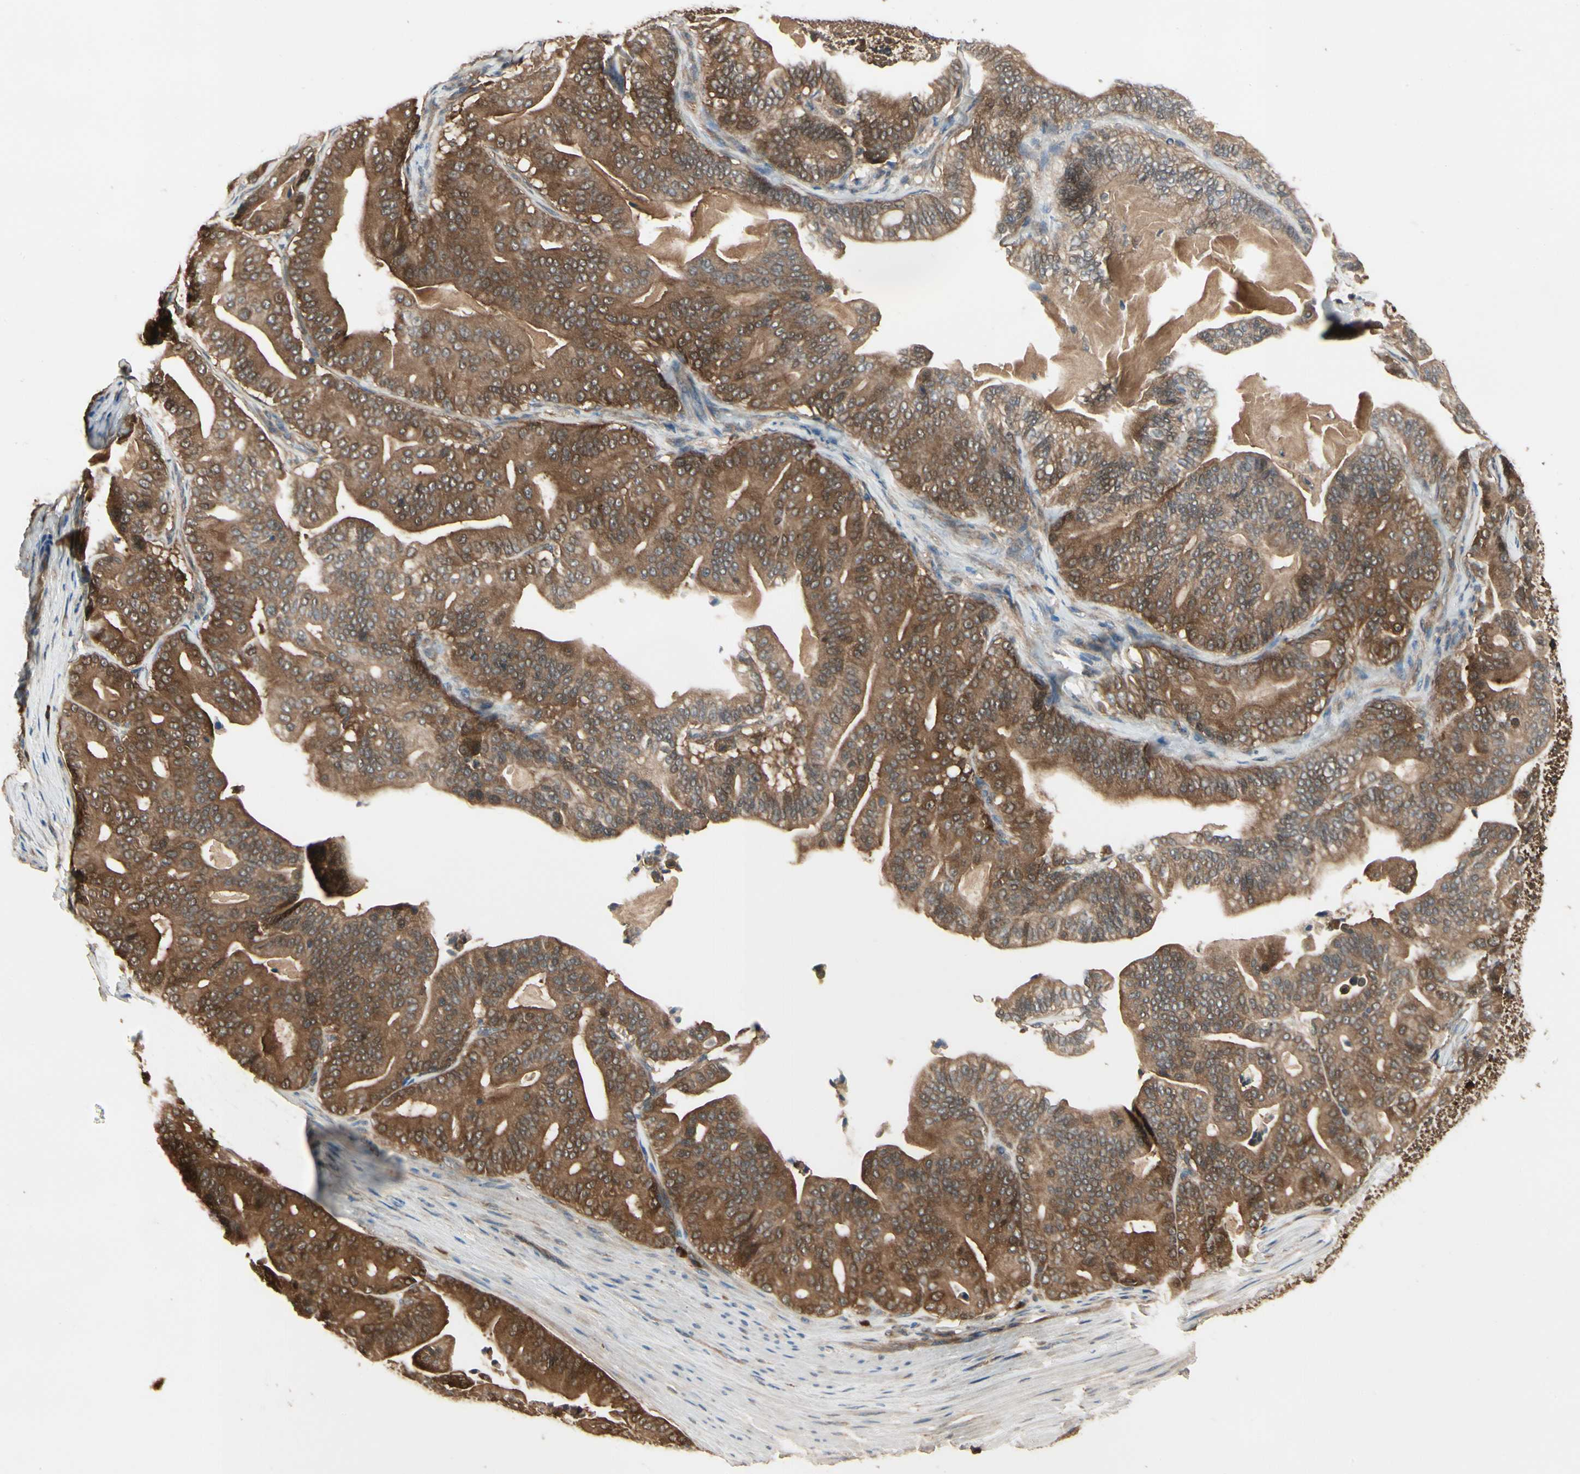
{"staining": {"intensity": "strong", "quantity": ">75%", "location": "cytoplasmic/membranous,nuclear"}, "tissue": "pancreatic cancer", "cell_type": "Tumor cells", "image_type": "cancer", "snomed": [{"axis": "morphology", "description": "Adenocarcinoma, NOS"}, {"axis": "topography", "description": "Pancreas"}], "caption": "Pancreatic cancer stained with a protein marker displays strong staining in tumor cells.", "gene": "NME1-NME2", "patient": {"sex": "male", "age": 63}}